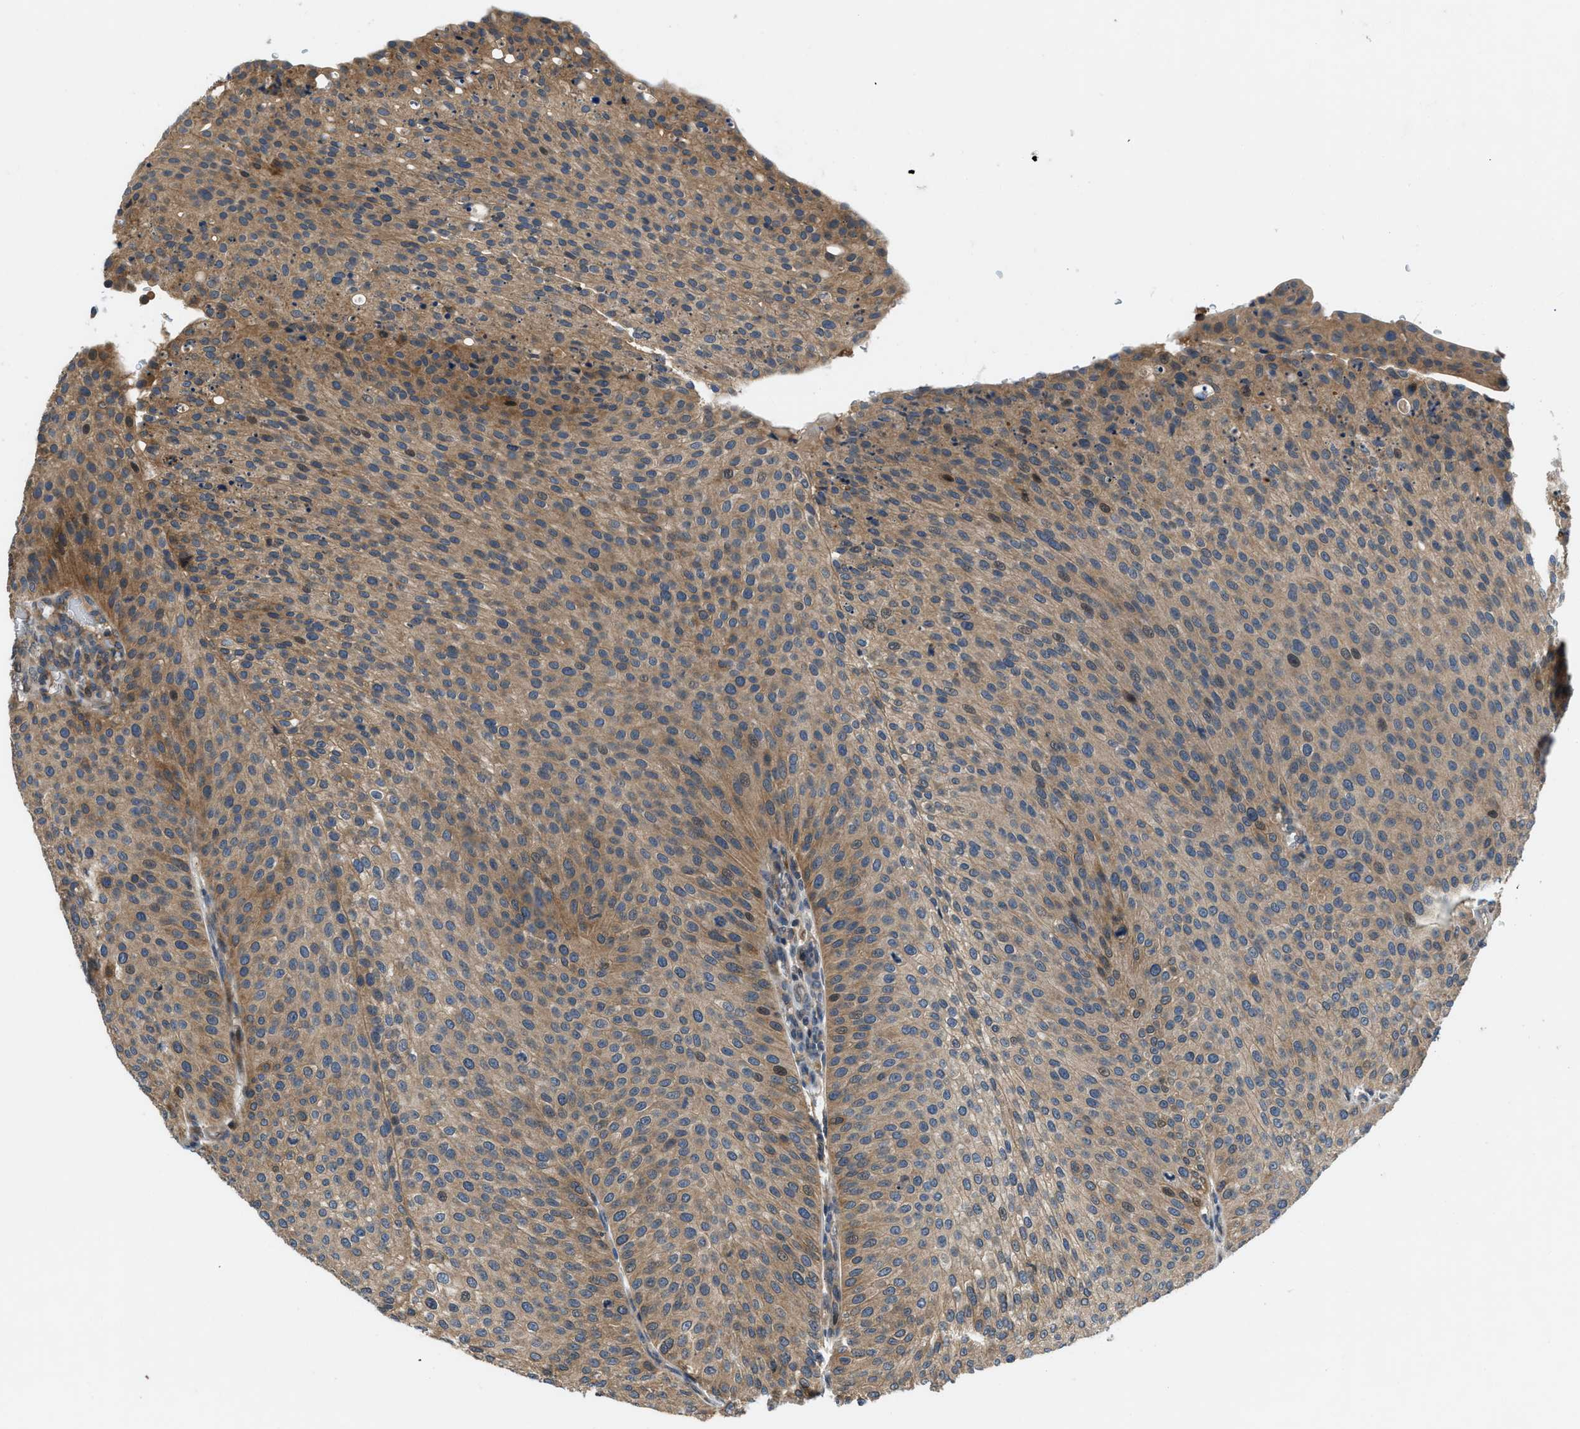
{"staining": {"intensity": "moderate", "quantity": ">75%", "location": "cytoplasmic/membranous"}, "tissue": "urothelial cancer", "cell_type": "Tumor cells", "image_type": "cancer", "snomed": [{"axis": "morphology", "description": "Urothelial carcinoma, Low grade"}, {"axis": "topography", "description": "Smooth muscle"}, {"axis": "topography", "description": "Urinary bladder"}], "caption": "Immunohistochemical staining of low-grade urothelial carcinoma reveals medium levels of moderate cytoplasmic/membranous expression in about >75% of tumor cells.", "gene": "GPR31", "patient": {"sex": "male", "age": 60}}